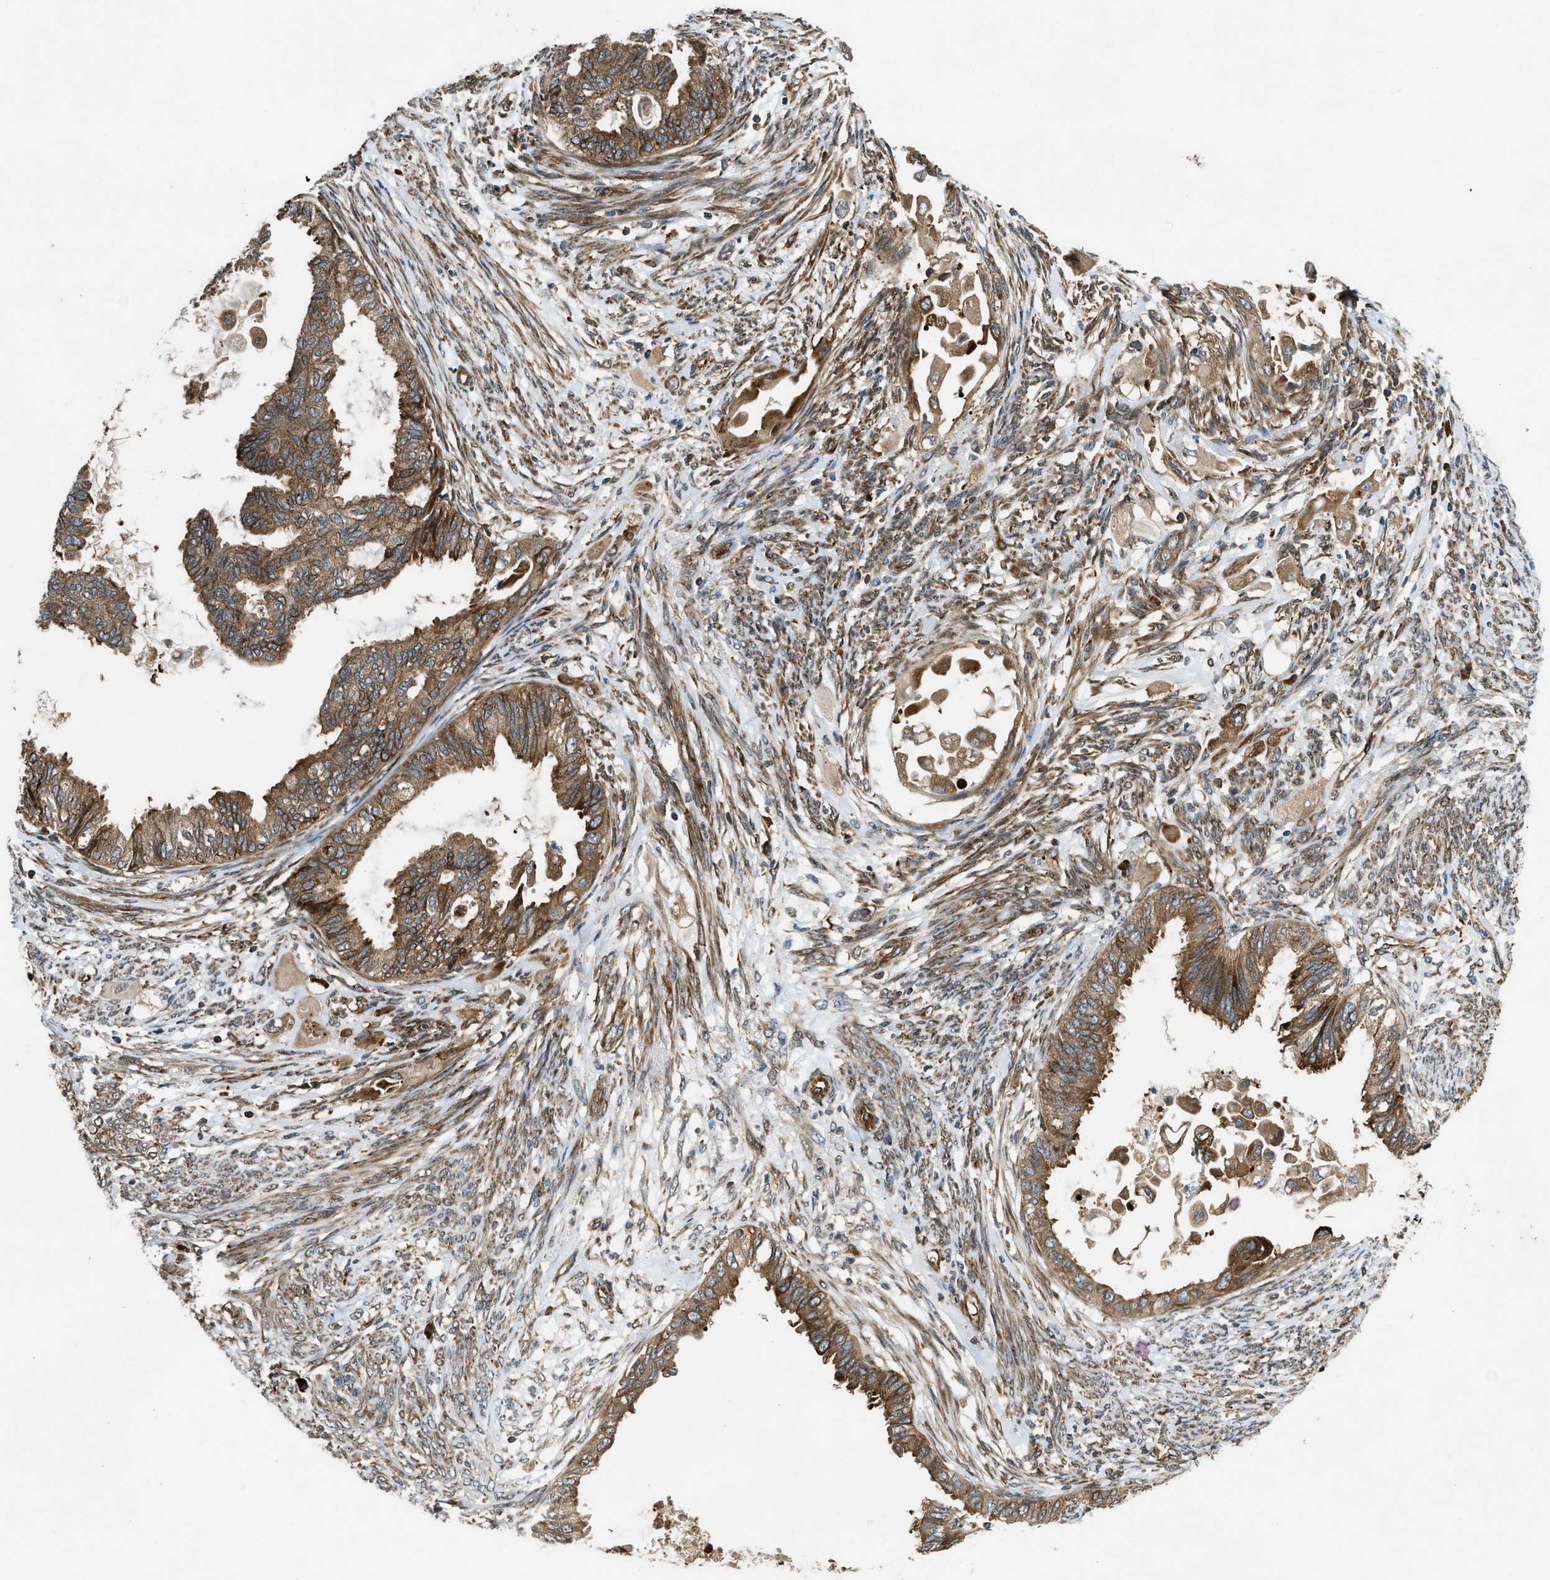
{"staining": {"intensity": "moderate", "quantity": ">75%", "location": "cytoplasmic/membranous"}, "tissue": "cervical cancer", "cell_type": "Tumor cells", "image_type": "cancer", "snomed": [{"axis": "morphology", "description": "Normal tissue, NOS"}, {"axis": "morphology", "description": "Adenocarcinoma, NOS"}, {"axis": "topography", "description": "Cervix"}, {"axis": "topography", "description": "Endometrium"}], "caption": "This histopathology image shows adenocarcinoma (cervical) stained with IHC to label a protein in brown. The cytoplasmic/membranous of tumor cells show moderate positivity for the protein. Nuclei are counter-stained blue.", "gene": "RASGRF2", "patient": {"sex": "female", "age": 86}}